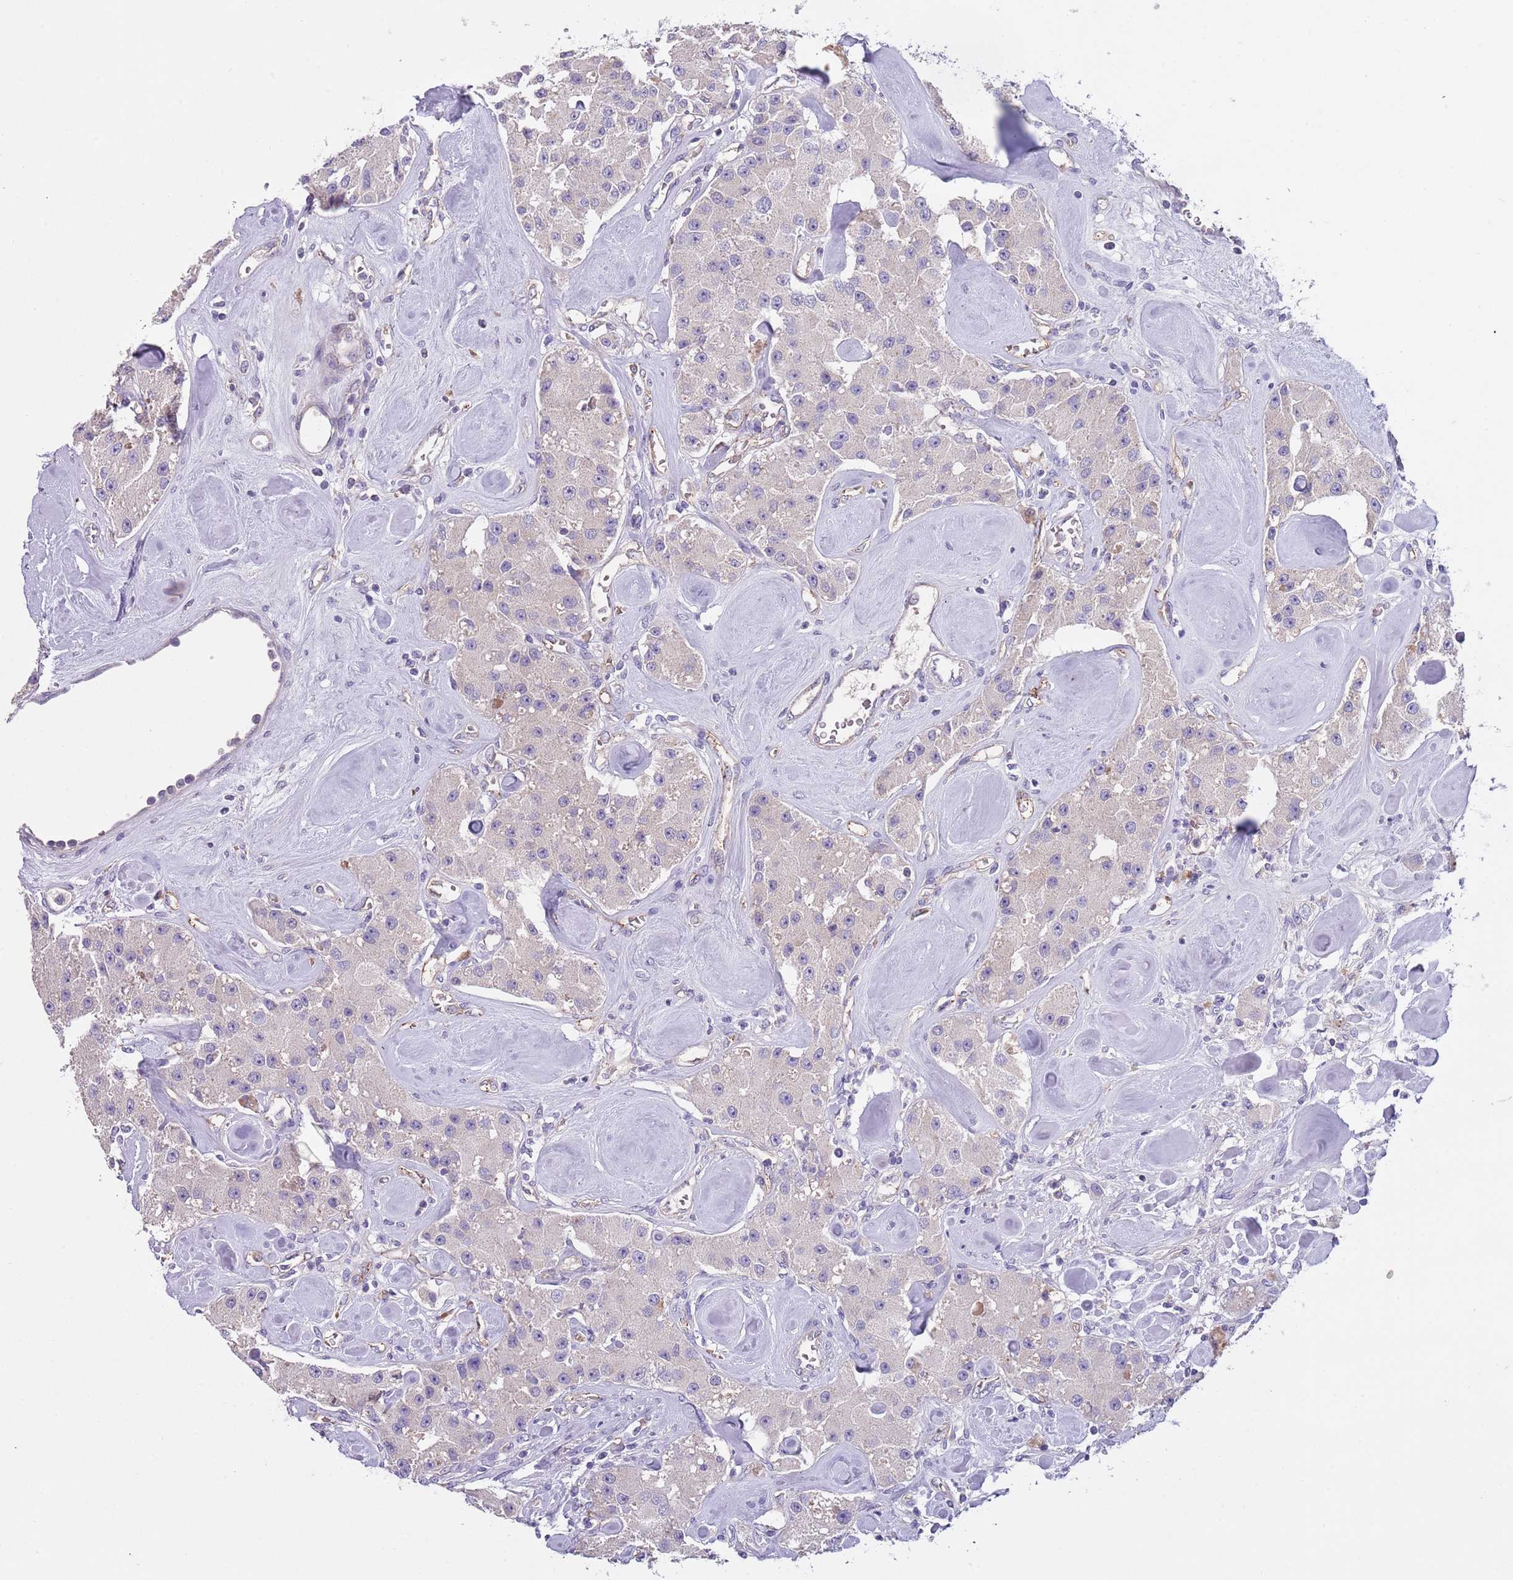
{"staining": {"intensity": "negative", "quantity": "none", "location": "none"}, "tissue": "carcinoid", "cell_type": "Tumor cells", "image_type": "cancer", "snomed": [{"axis": "morphology", "description": "Carcinoid, malignant, NOS"}, {"axis": "topography", "description": "Pancreas"}], "caption": "Tumor cells are negative for protein expression in human carcinoid. Nuclei are stained in blue.", "gene": "HES3", "patient": {"sex": "male", "age": 41}}